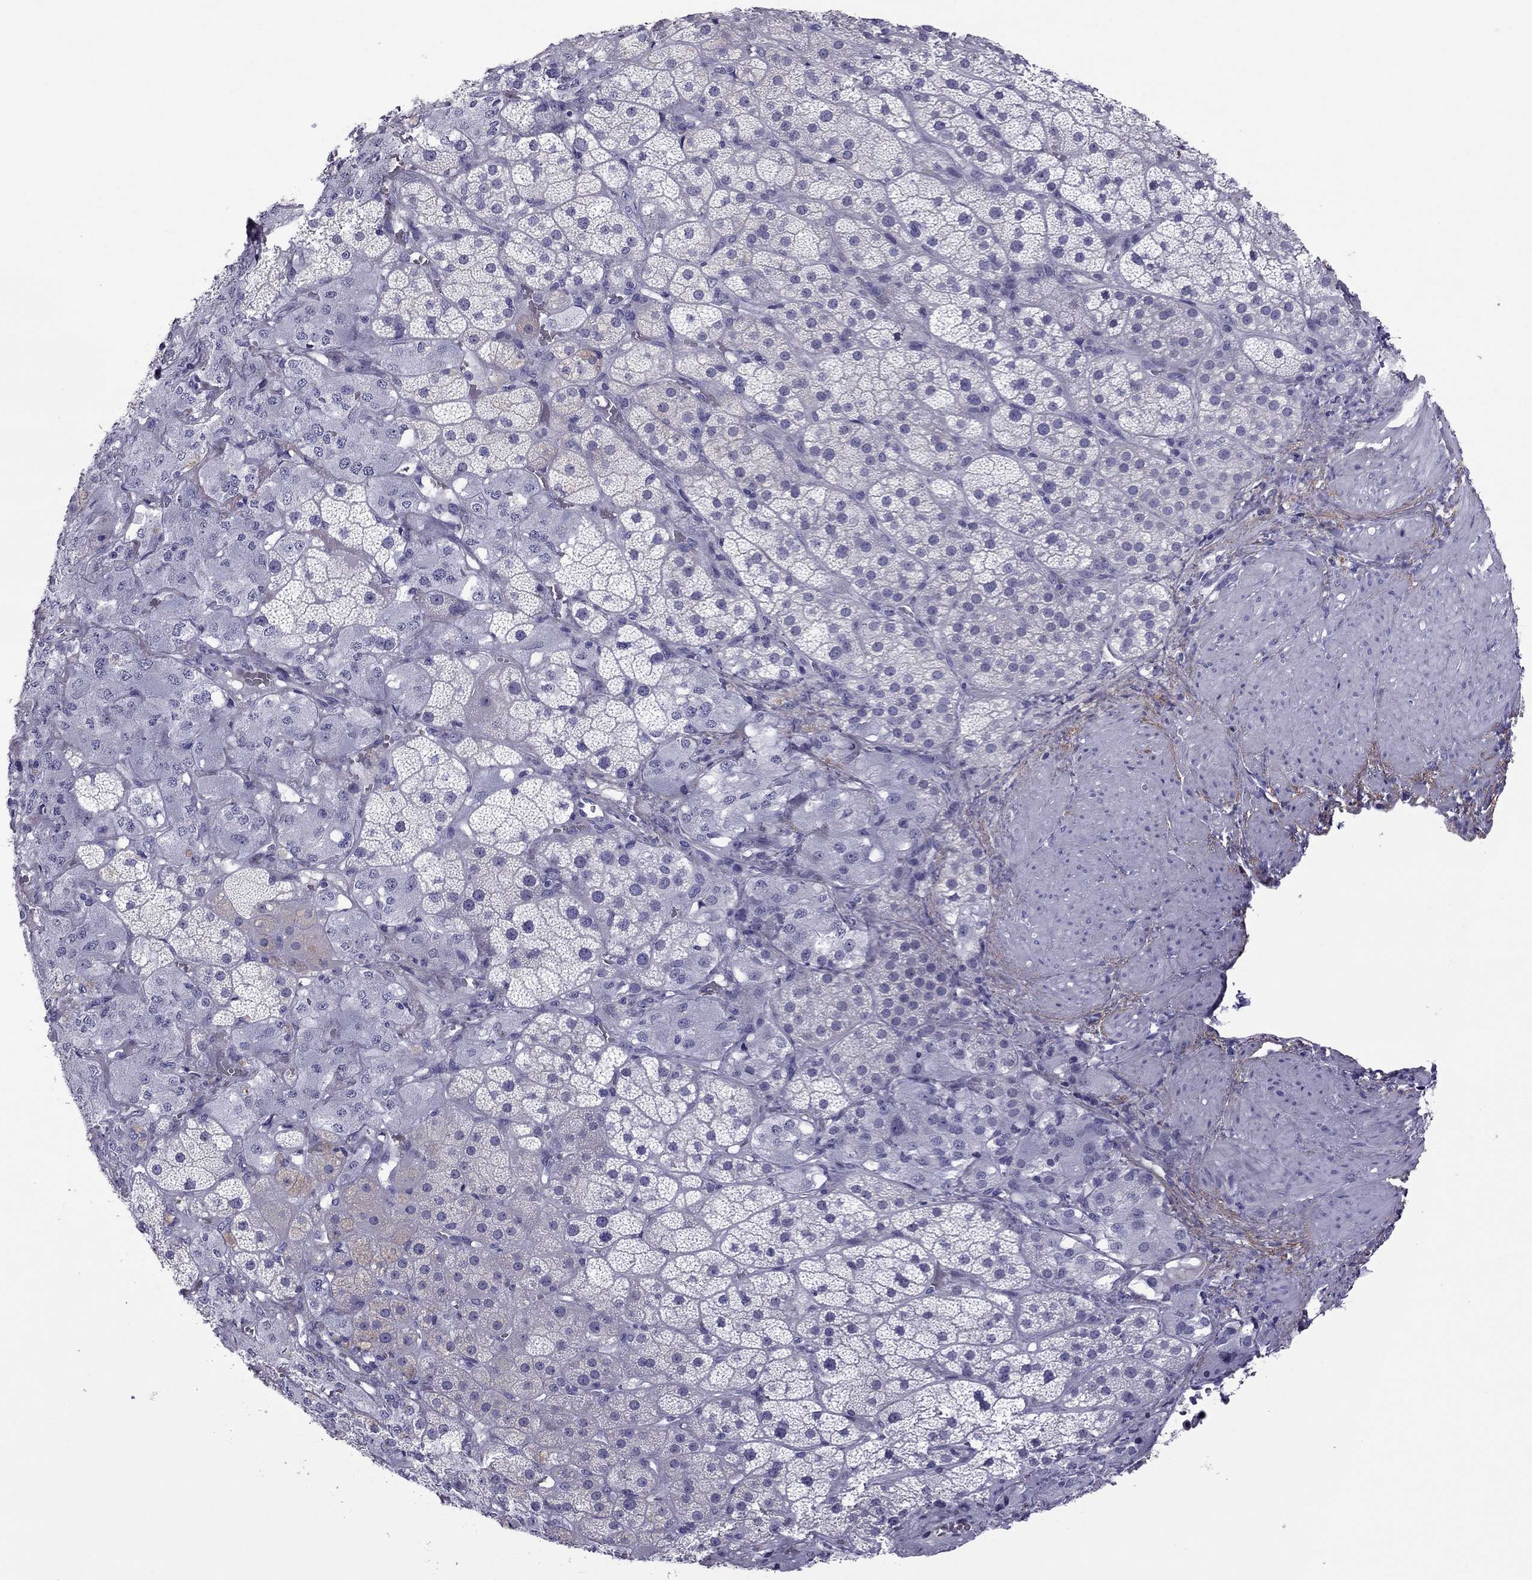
{"staining": {"intensity": "negative", "quantity": "none", "location": "none"}, "tissue": "adrenal gland", "cell_type": "Glandular cells", "image_type": "normal", "snomed": [{"axis": "morphology", "description": "Normal tissue, NOS"}, {"axis": "topography", "description": "Adrenal gland"}], "caption": "This is a histopathology image of IHC staining of normal adrenal gland, which shows no positivity in glandular cells. Brightfield microscopy of IHC stained with DAB (brown) and hematoxylin (blue), captured at high magnification.", "gene": "MYLK3", "patient": {"sex": "male", "age": 57}}